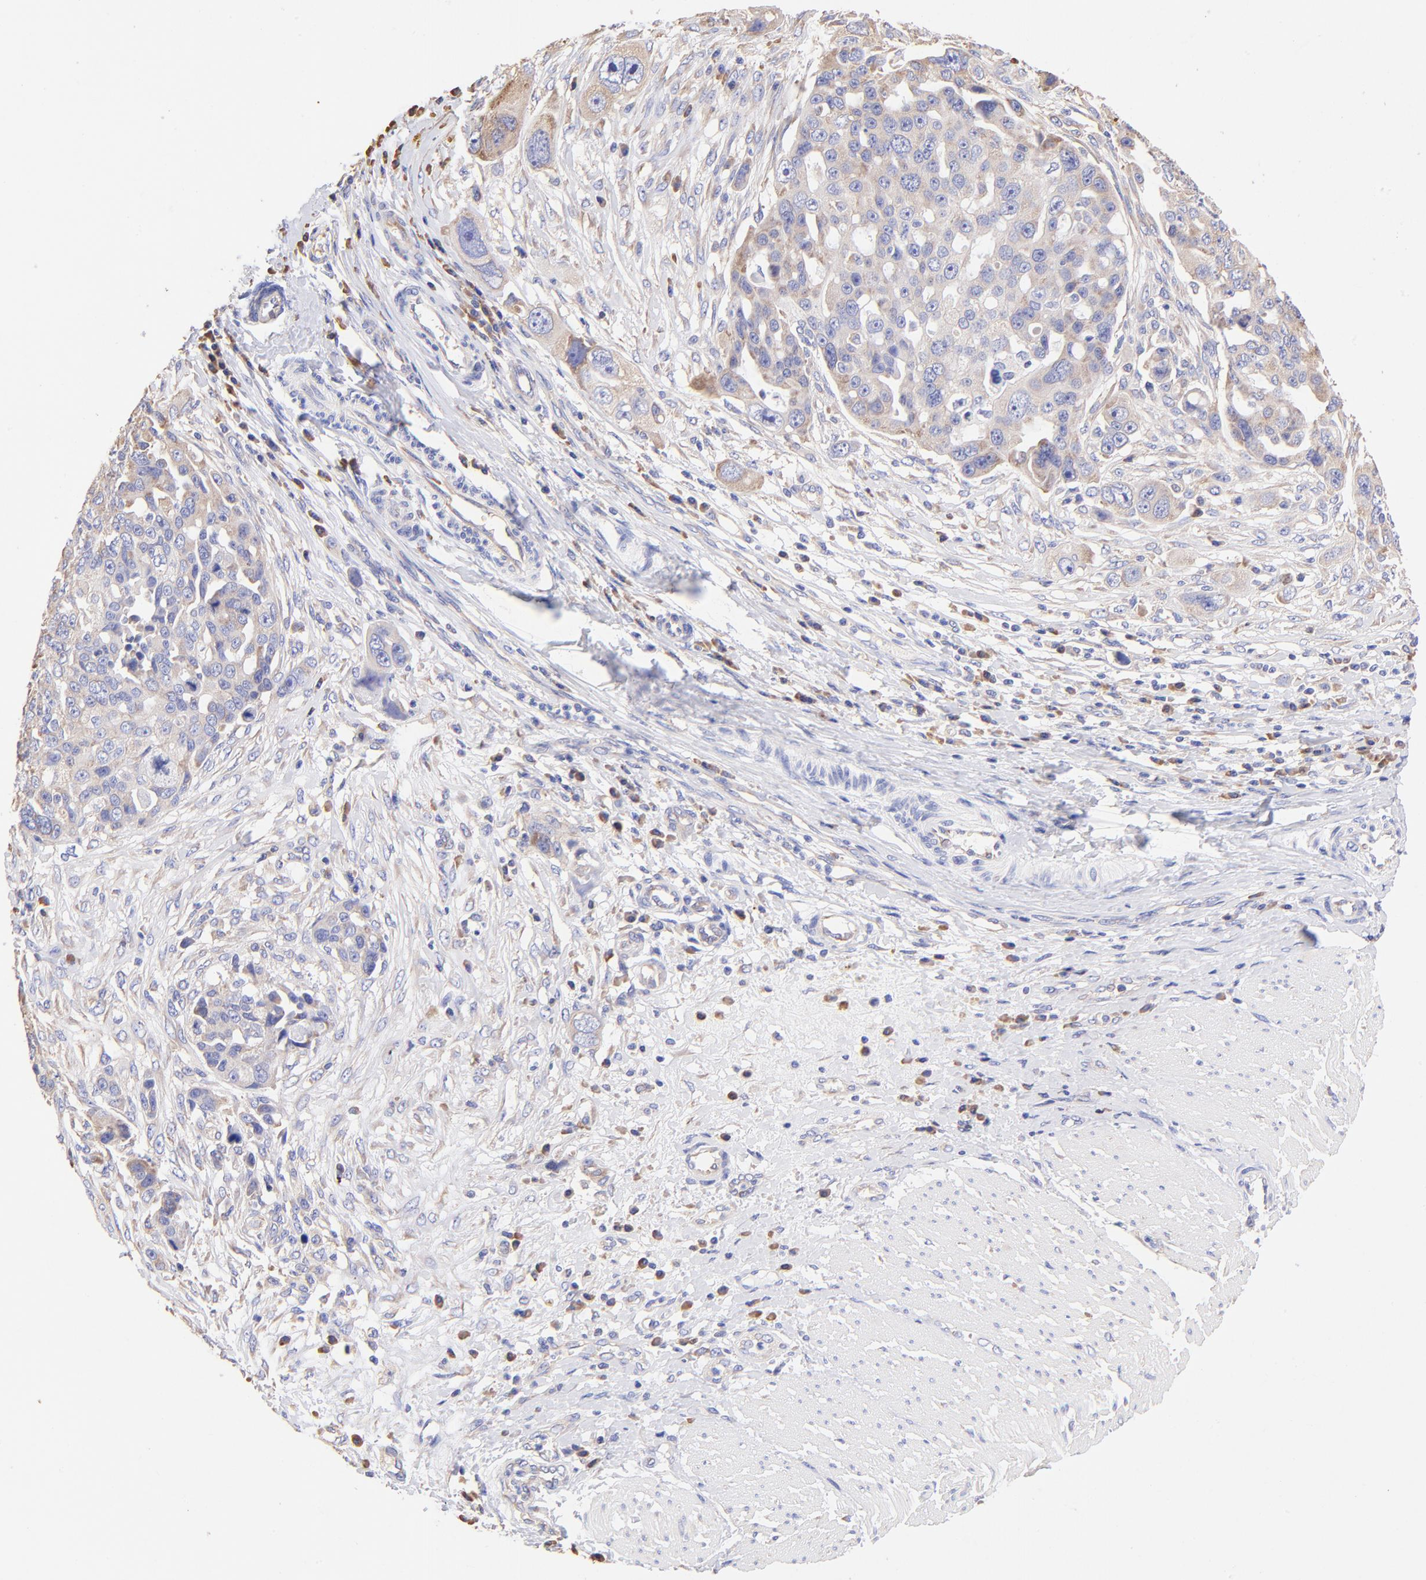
{"staining": {"intensity": "weak", "quantity": ">75%", "location": "cytoplasmic/membranous"}, "tissue": "ovarian cancer", "cell_type": "Tumor cells", "image_type": "cancer", "snomed": [{"axis": "morphology", "description": "Carcinoma, endometroid"}, {"axis": "topography", "description": "Ovary"}], "caption": "IHC image of ovarian cancer stained for a protein (brown), which reveals low levels of weak cytoplasmic/membranous positivity in about >75% of tumor cells.", "gene": "RPL30", "patient": {"sex": "female", "age": 75}}